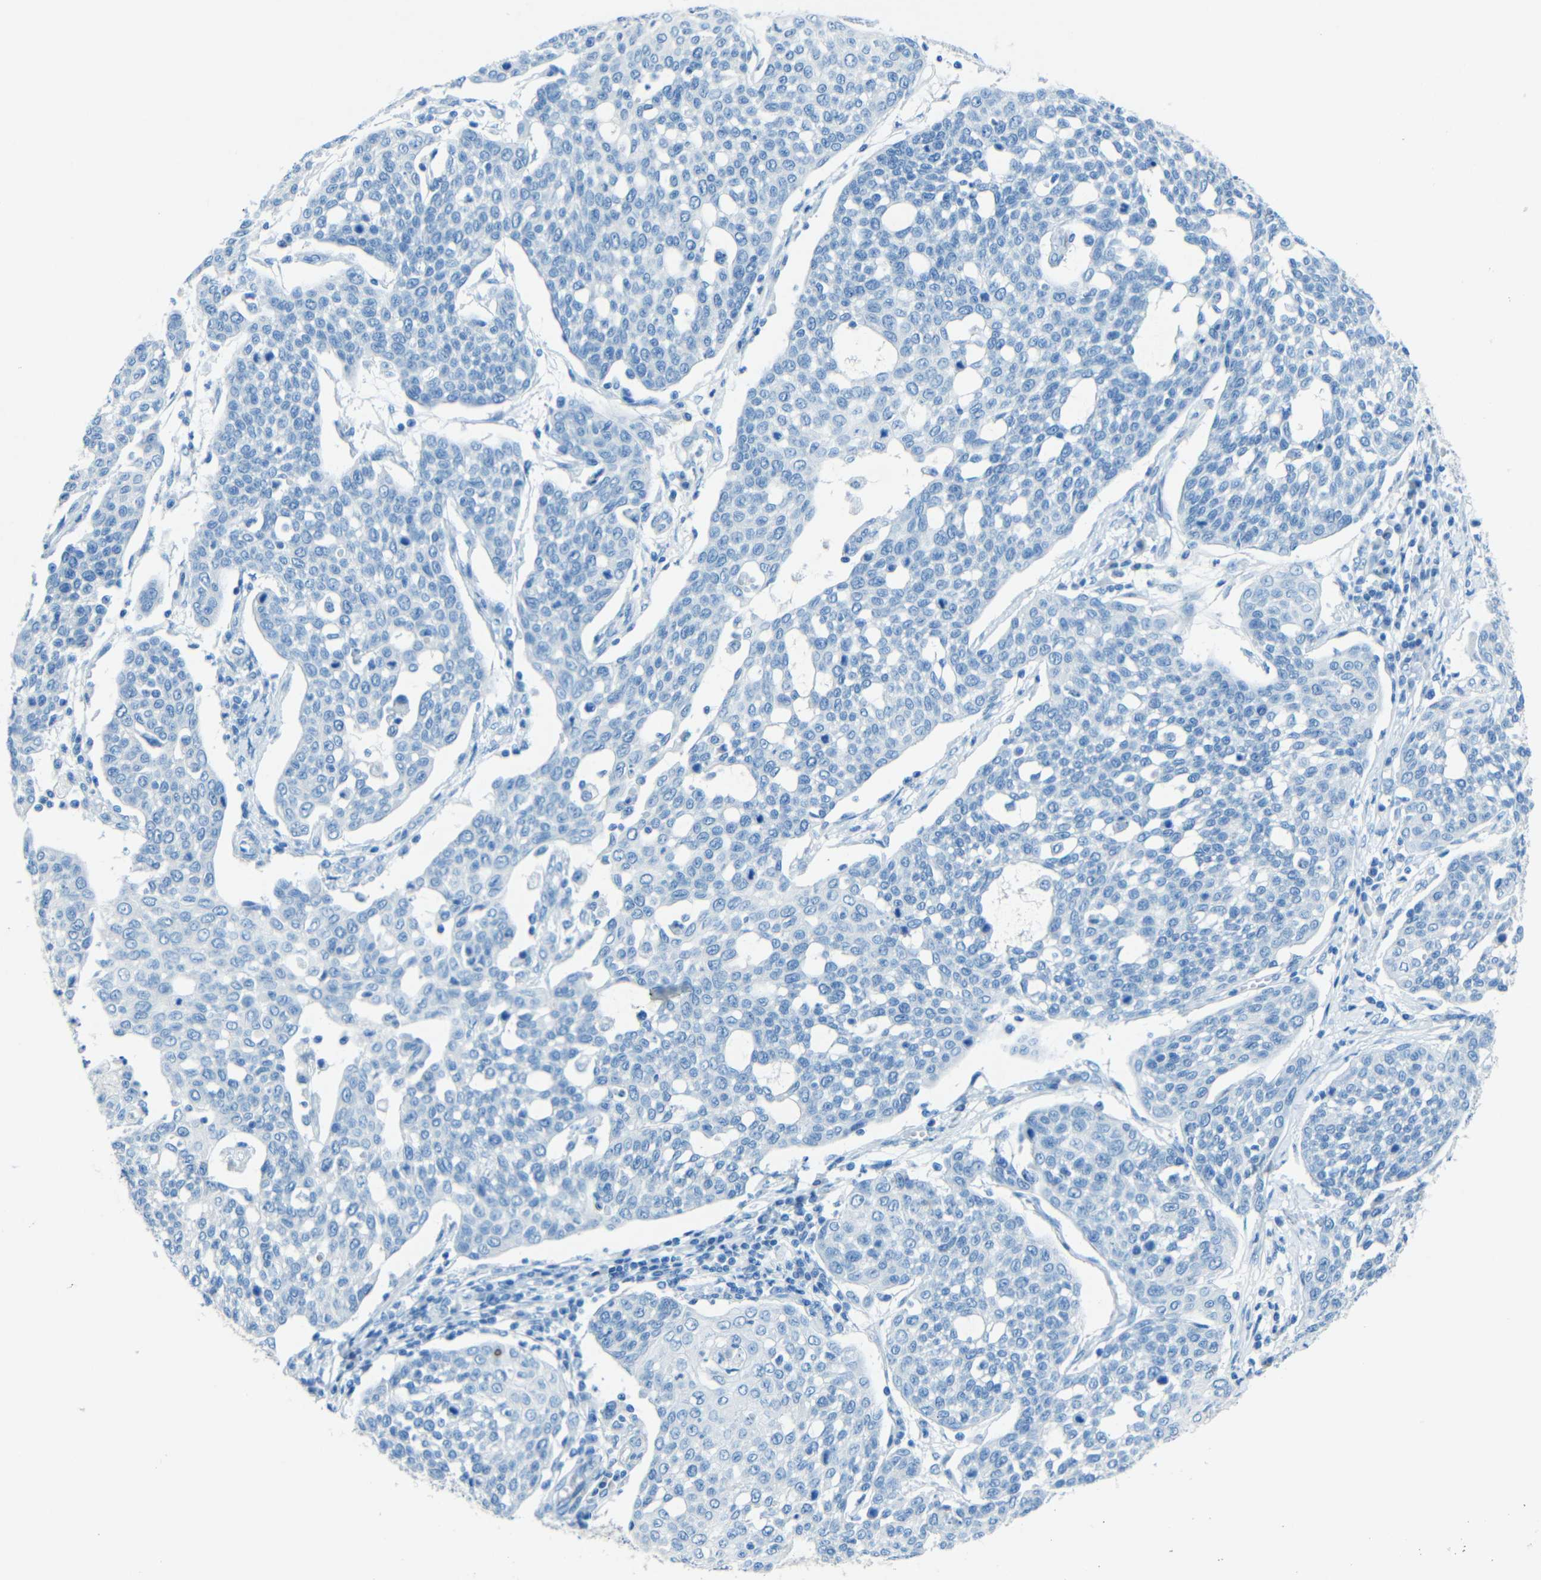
{"staining": {"intensity": "negative", "quantity": "none", "location": "none"}, "tissue": "cervical cancer", "cell_type": "Tumor cells", "image_type": "cancer", "snomed": [{"axis": "morphology", "description": "Squamous cell carcinoma, NOS"}, {"axis": "topography", "description": "Cervix"}], "caption": "Tumor cells show no significant staining in squamous cell carcinoma (cervical).", "gene": "TUBB4B", "patient": {"sex": "female", "age": 34}}